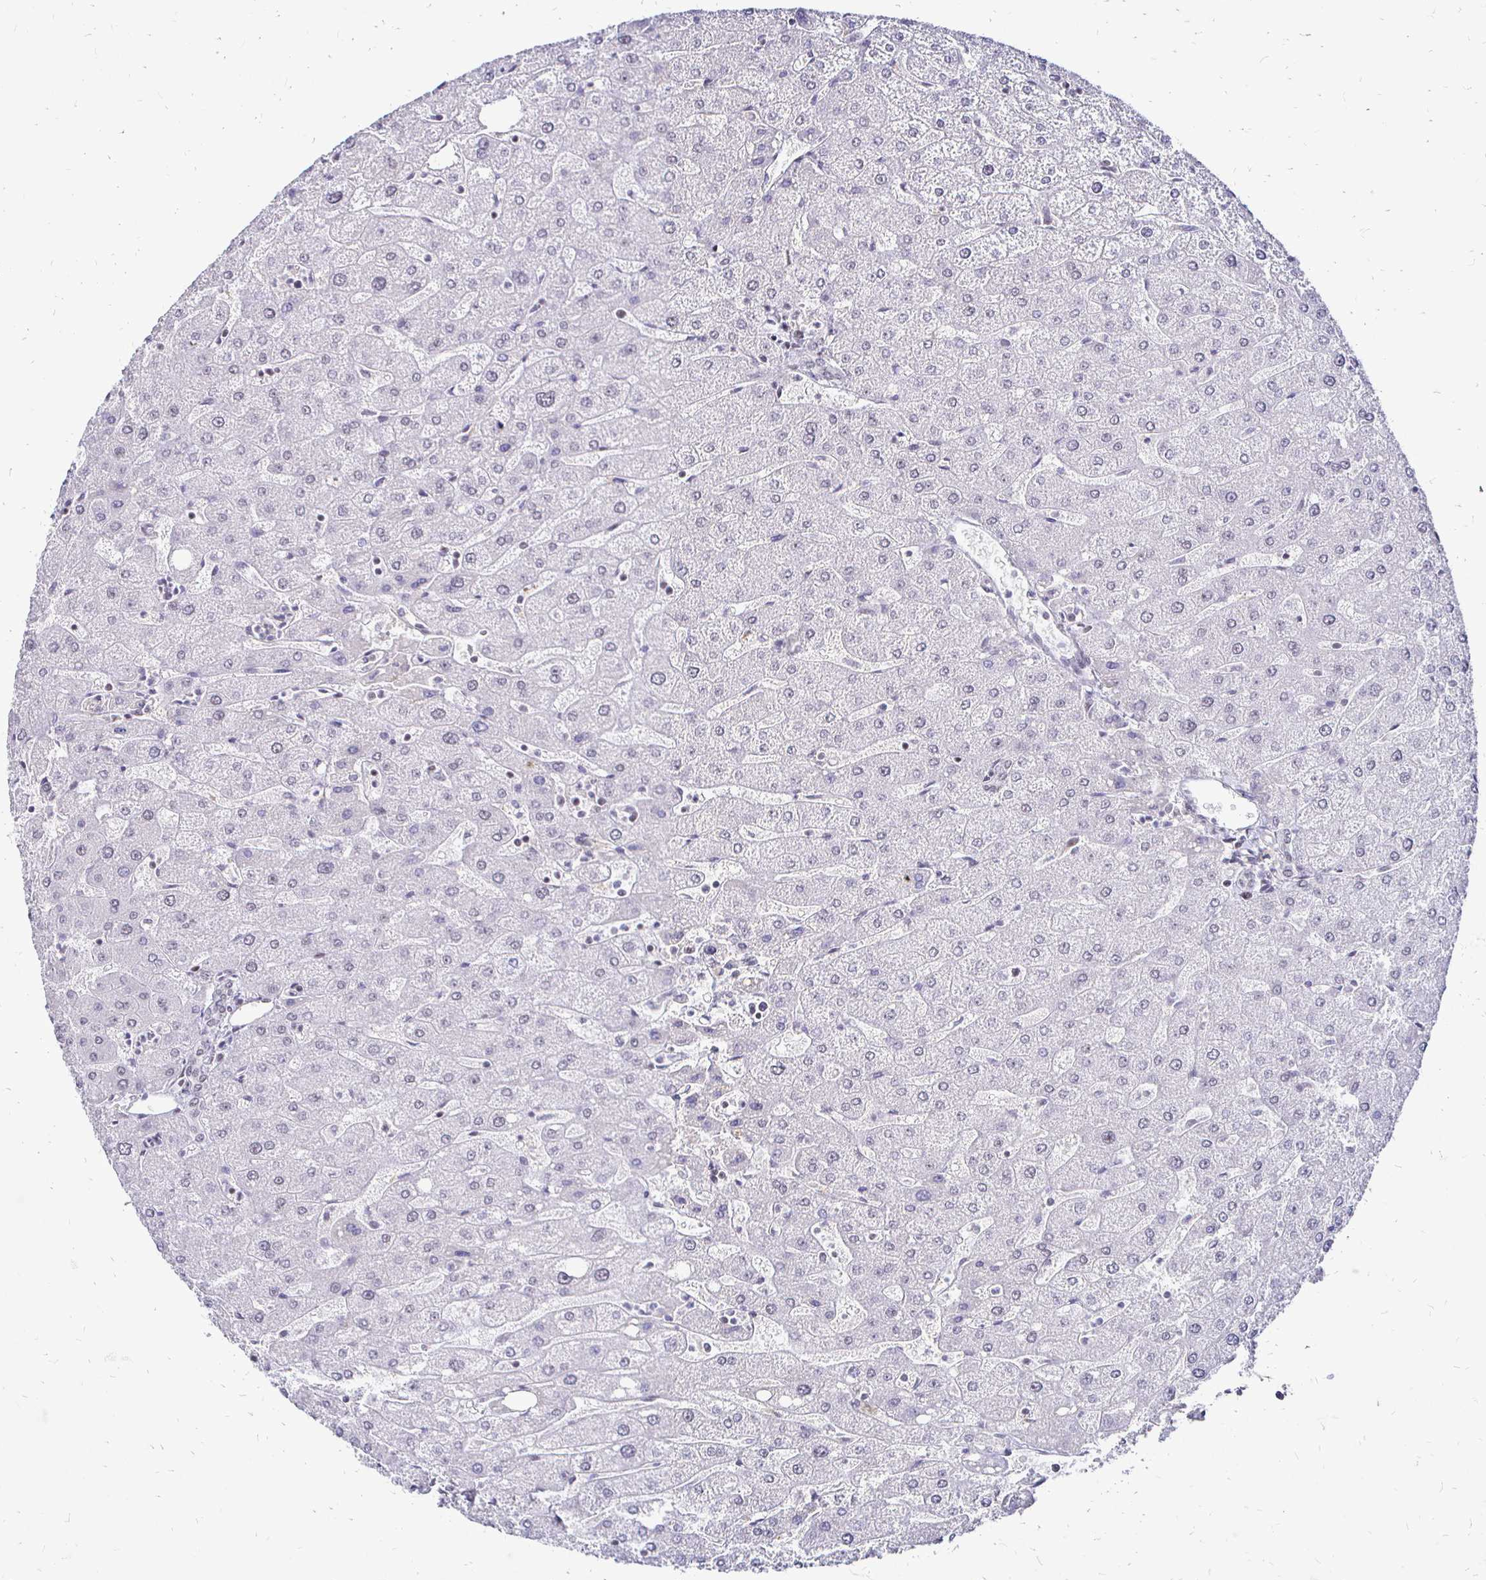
{"staining": {"intensity": "negative", "quantity": "none", "location": "none"}, "tissue": "liver", "cell_type": "Cholangiocytes", "image_type": "normal", "snomed": [{"axis": "morphology", "description": "Normal tissue, NOS"}, {"axis": "topography", "description": "Liver"}], "caption": "Immunohistochemistry (IHC) histopathology image of normal liver stained for a protein (brown), which exhibits no positivity in cholangiocytes.", "gene": "SIN3A", "patient": {"sex": "male", "age": 67}}